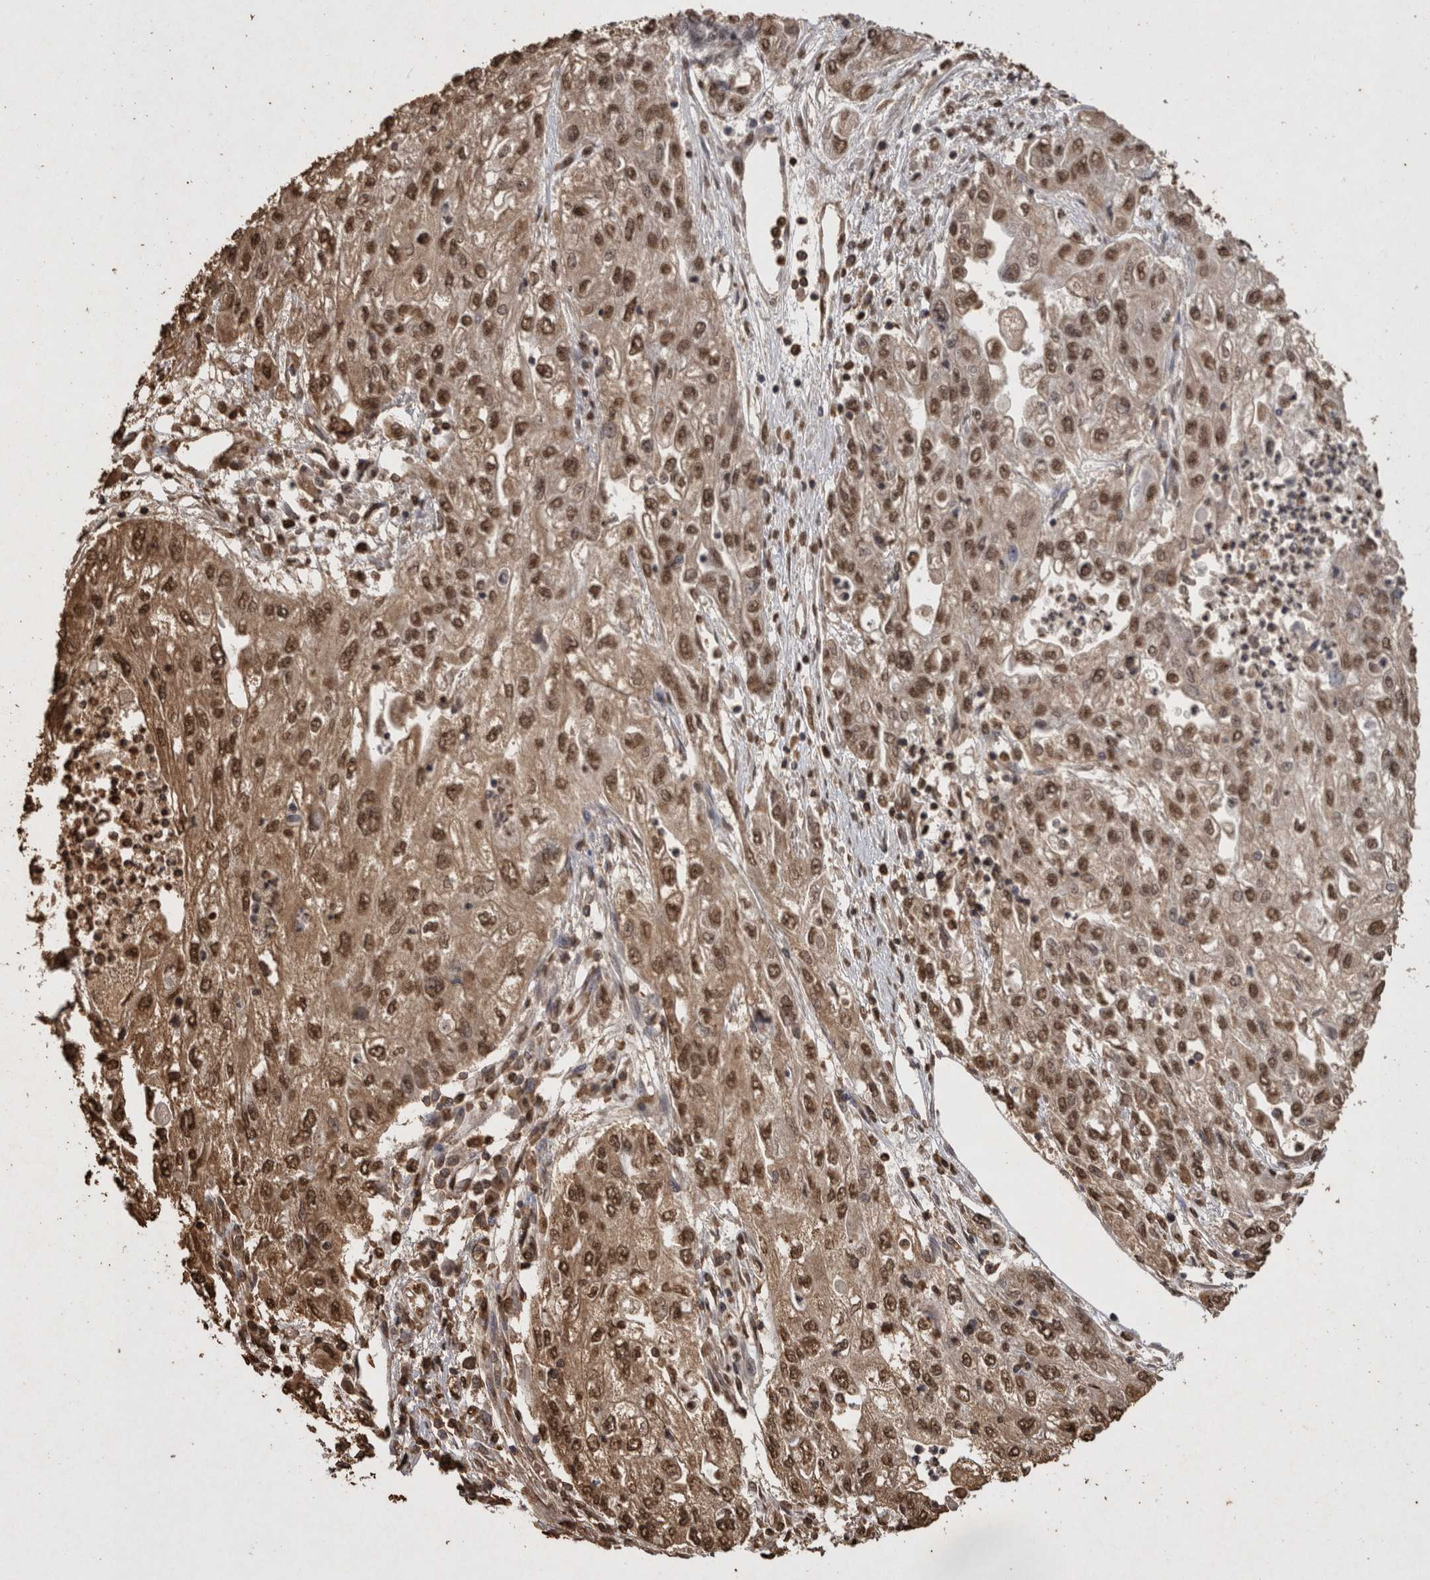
{"staining": {"intensity": "moderate", "quantity": ">75%", "location": "cytoplasmic/membranous,nuclear"}, "tissue": "endometrial cancer", "cell_type": "Tumor cells", "image_type": "cancer", "snomed": [{"axis": "morphology", "description": "Adenocarcinoma, NOS"}, {"axis": "topography", "description": "Endometrium"}], "caption": "Immunohistochemistry (IHC) of endometrial cancer (adenocarcinoma) demonstrates medium levels of moderate cytoplasmic/membranous and nuclear expression in about >75% of tumor cells. The protein of interest is stained brown, and the nuclei are stained in blue (DAB IHC with brightfield microscopy, high magnification).", "gene": "FSTL3", "patient": {"sex": "female", "age": 49}}